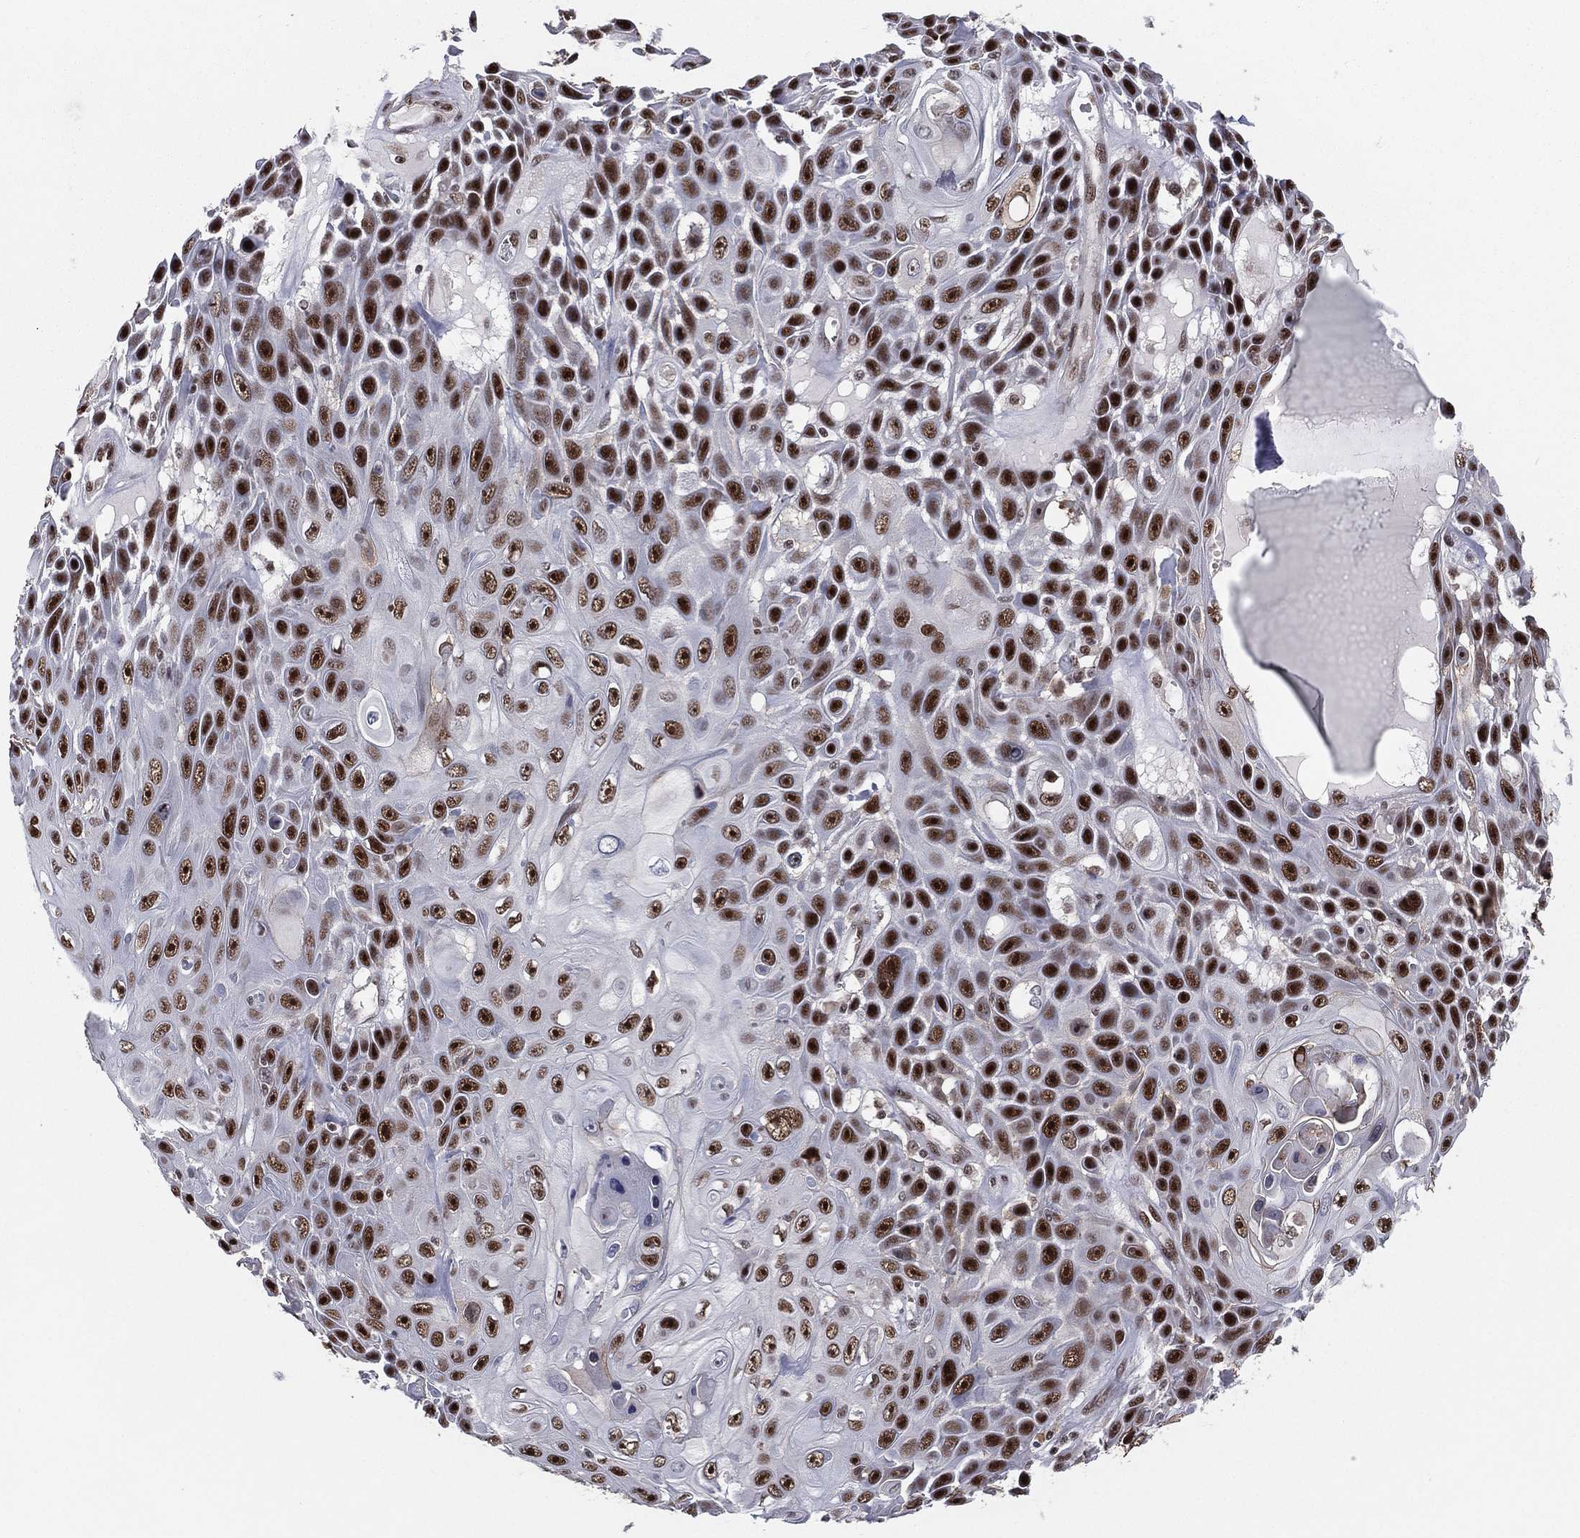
{"staining": {"intensity": "strong", "quantity": "25%-75%", "location": "nuclear"}, "tissue": "skin cancer", "cell_type": "Tumor cells", "image_type": "cancer", "snomed": [{"axis": "morphology", "description": "Squamous cell carcinoma, NOS"}, {"axis": "topography", "description": "Skin"}], "caption": "Protein expression analysis of skin cancer shows strong nuclear staining in about 25%-75% of tumor cells.", "gene": "GPALPP1", "patient": {"sex": "male", "age": 82}}